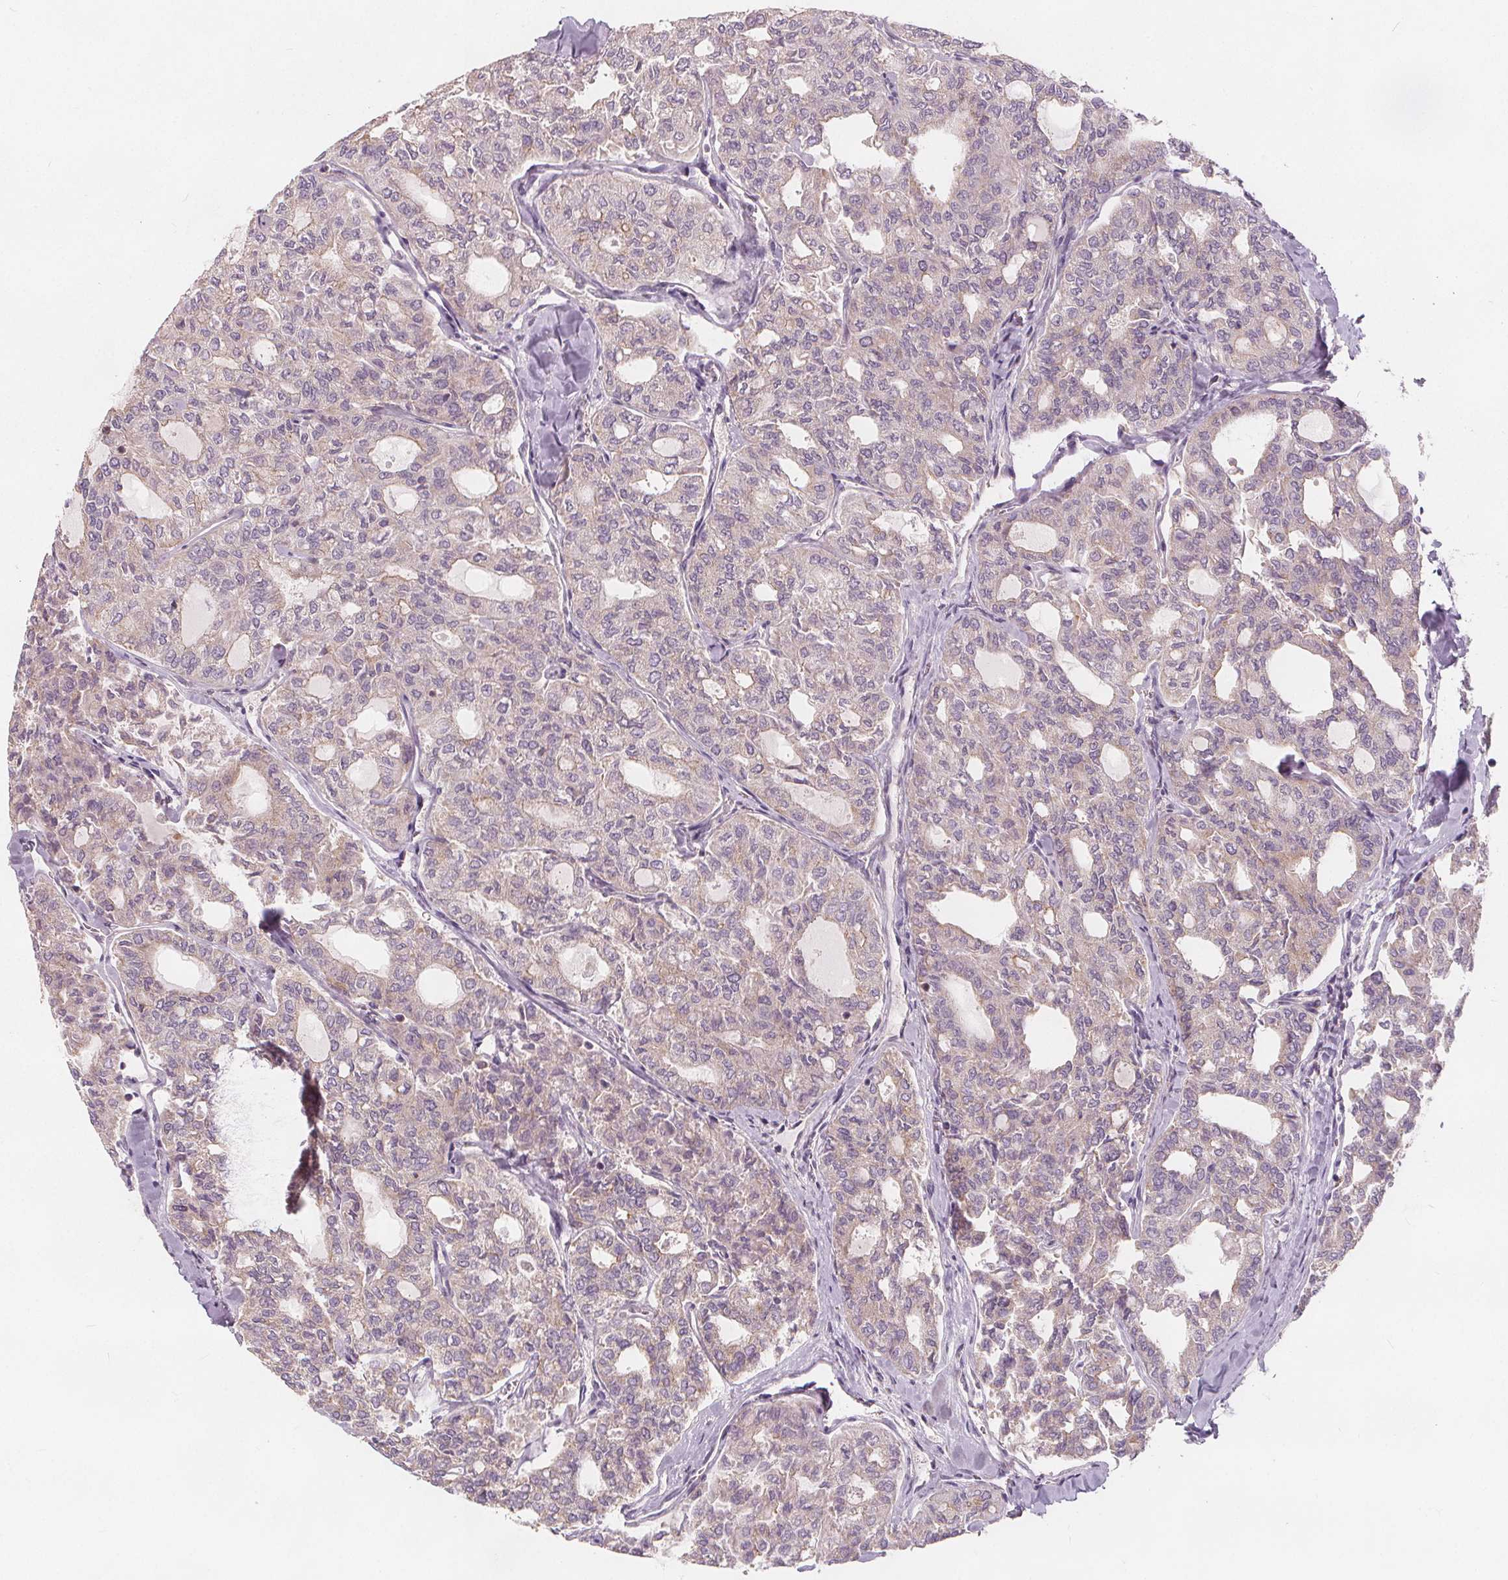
{"staining": {"intensity": "negative", "quantity": "none", "location": "none"}, "tissue": "thyroid cancer", "cell_type": "Tumor cells", "image_type": "cancer", "snomed": [{"axis": "morphology", "description": "Follicular adenoma carcinoma, NOS"}, {"axis": "topography", "description": "Thyroid gland"}], "caption": "Tumor cells show no significant protein positivity in thyroid cancer.", "gene": "DRC3", "patient": {"sex": "male", "age": 75}}